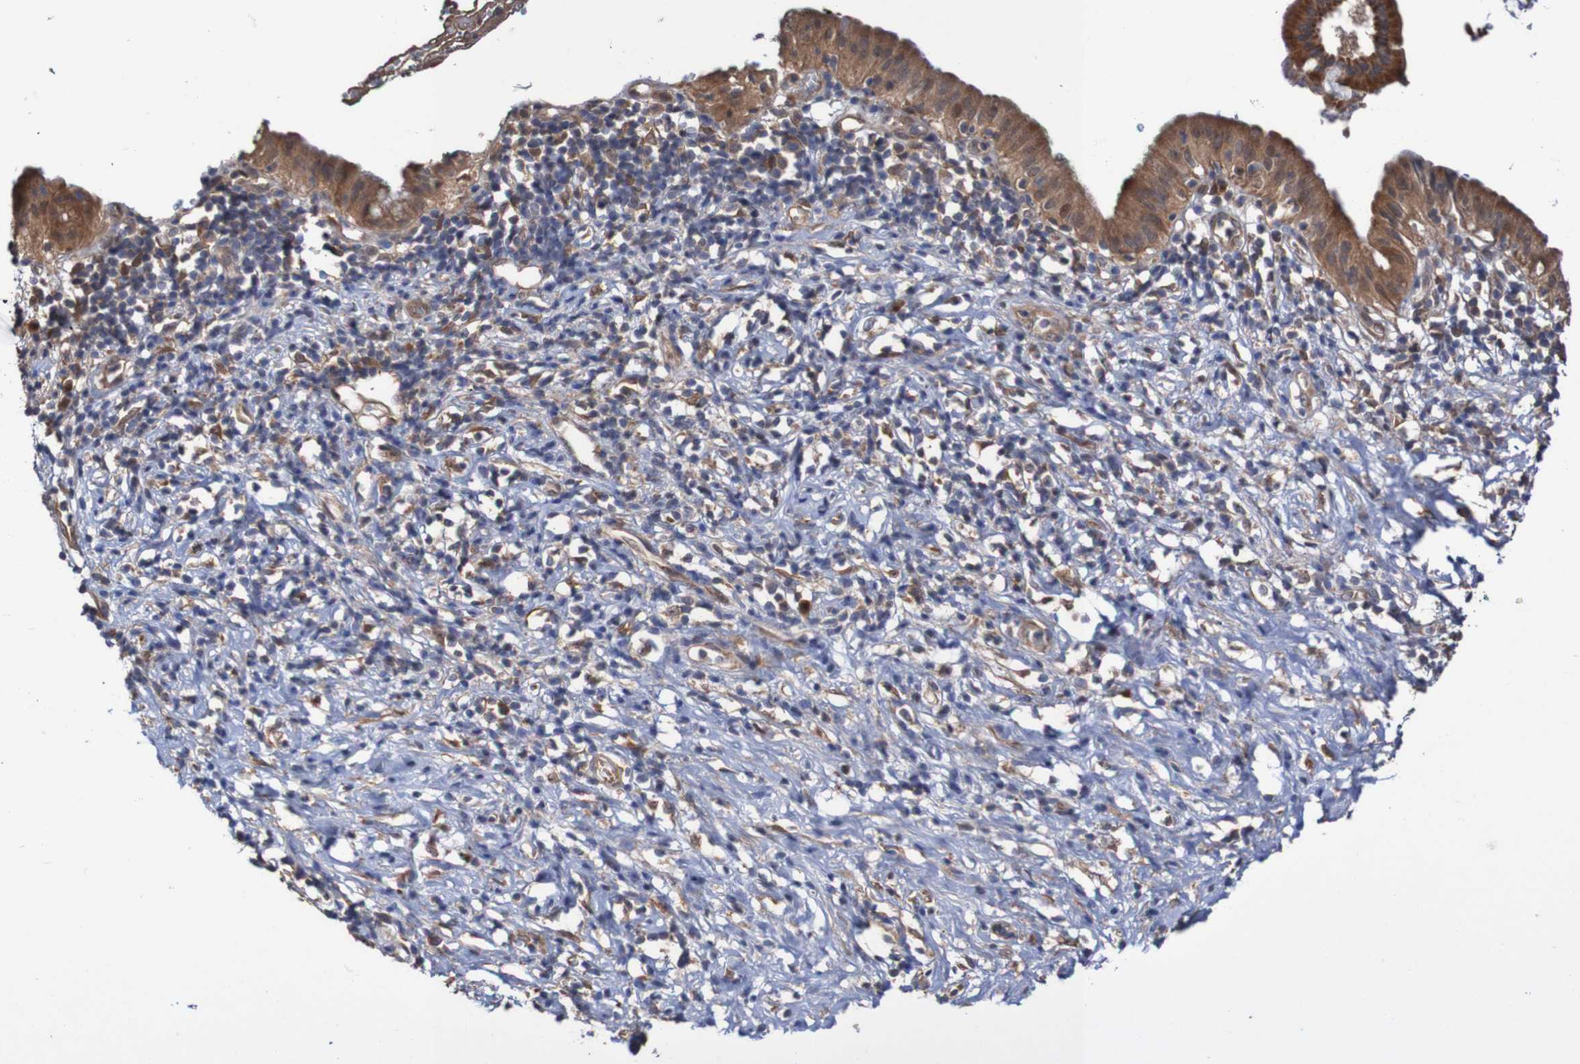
{"staining": {"intensity": "moderate", "quantity": ">75%", "location": "cytoplasmic/membranous"}, "tissue": "pancreatic cancer", "cell_type": "Tumor cells", "image_type": "cancer", "snomed": [{"axis": "morphology", "description": "Adenocarcinoma, NOS"}, {"axis": "morphology", "description": "Adenocarcinoma, metastatic, NOS"}, {"axis": "topography", "description": "Lymph node"}, {"axis": "topography", "description": "Pancreas"}, {"axis": "topography", "description": "Duodenum"}], "caption": "An immunohistochemistry histopathology image of neoplastic tissue is shown. Protein staining in brown labels moderate cytoplasmic/membranous positivity in pancreatic cancer within tumor cells.", "gene": "PHPT1", "patient": {"sex": "female", "age": 64}}